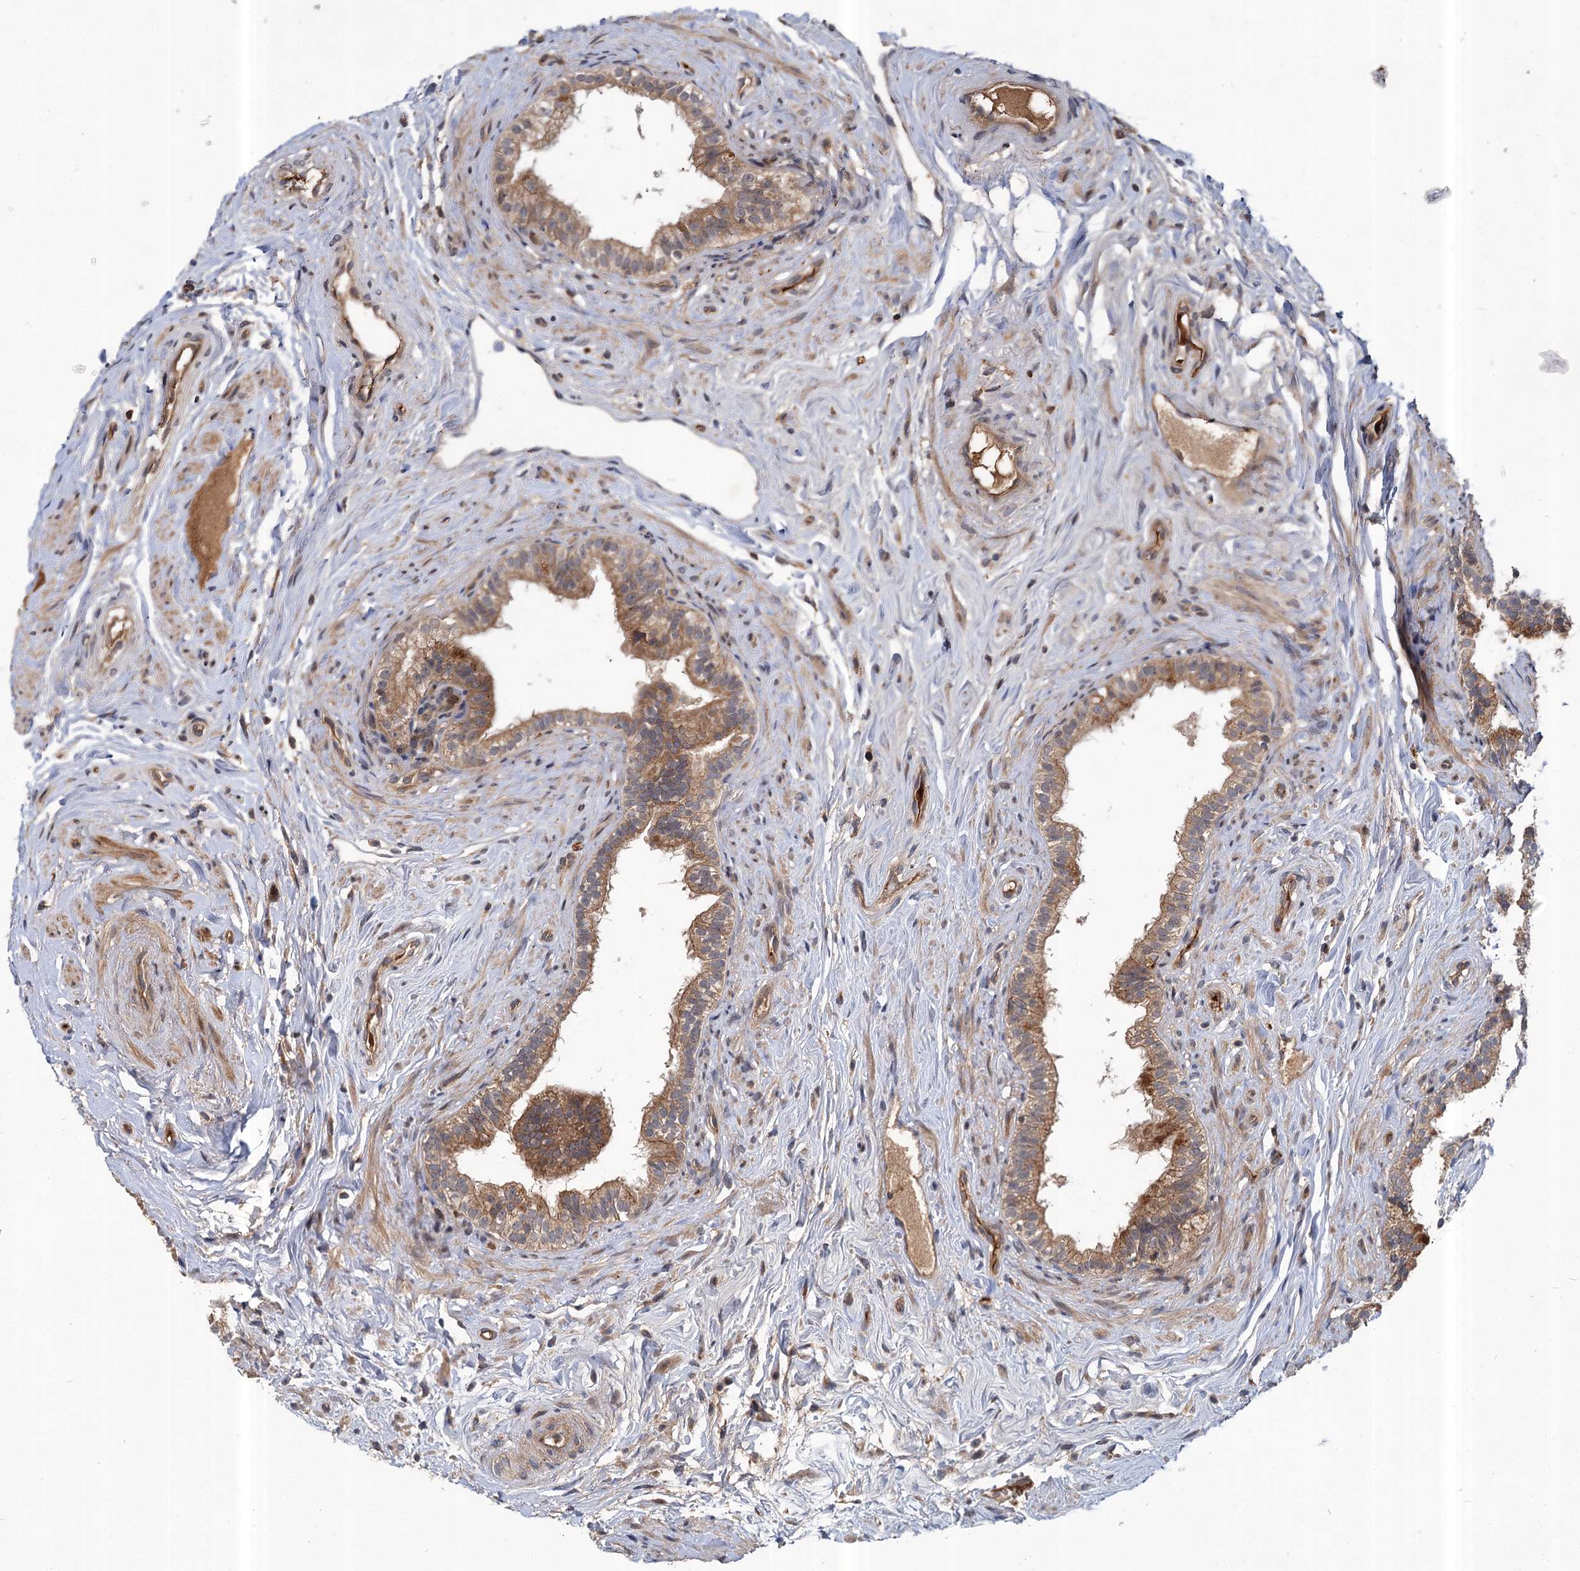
{"staining": {"intensity": "moderate", "quantity": ">75%", "location": "cytoplasmic/membranous"}, "tissue": "epididymis", "cell_type": "Glandular cells", "image_type": "normal", "snomed": [{"axis": "morphology", "description": "Normal tissue, NOS"}, {"axis": "topography", "description": "Epididymis"}], "caption": "IHC histopathology image of unremarkable epididymis stained for a protein (brown), which reveals medium levels of moderate cytoplasmic/membranous expression in about >75% of glandular cells.", "gene": "ABLIM1", "patient": {"sex": "male", "age": 84}}